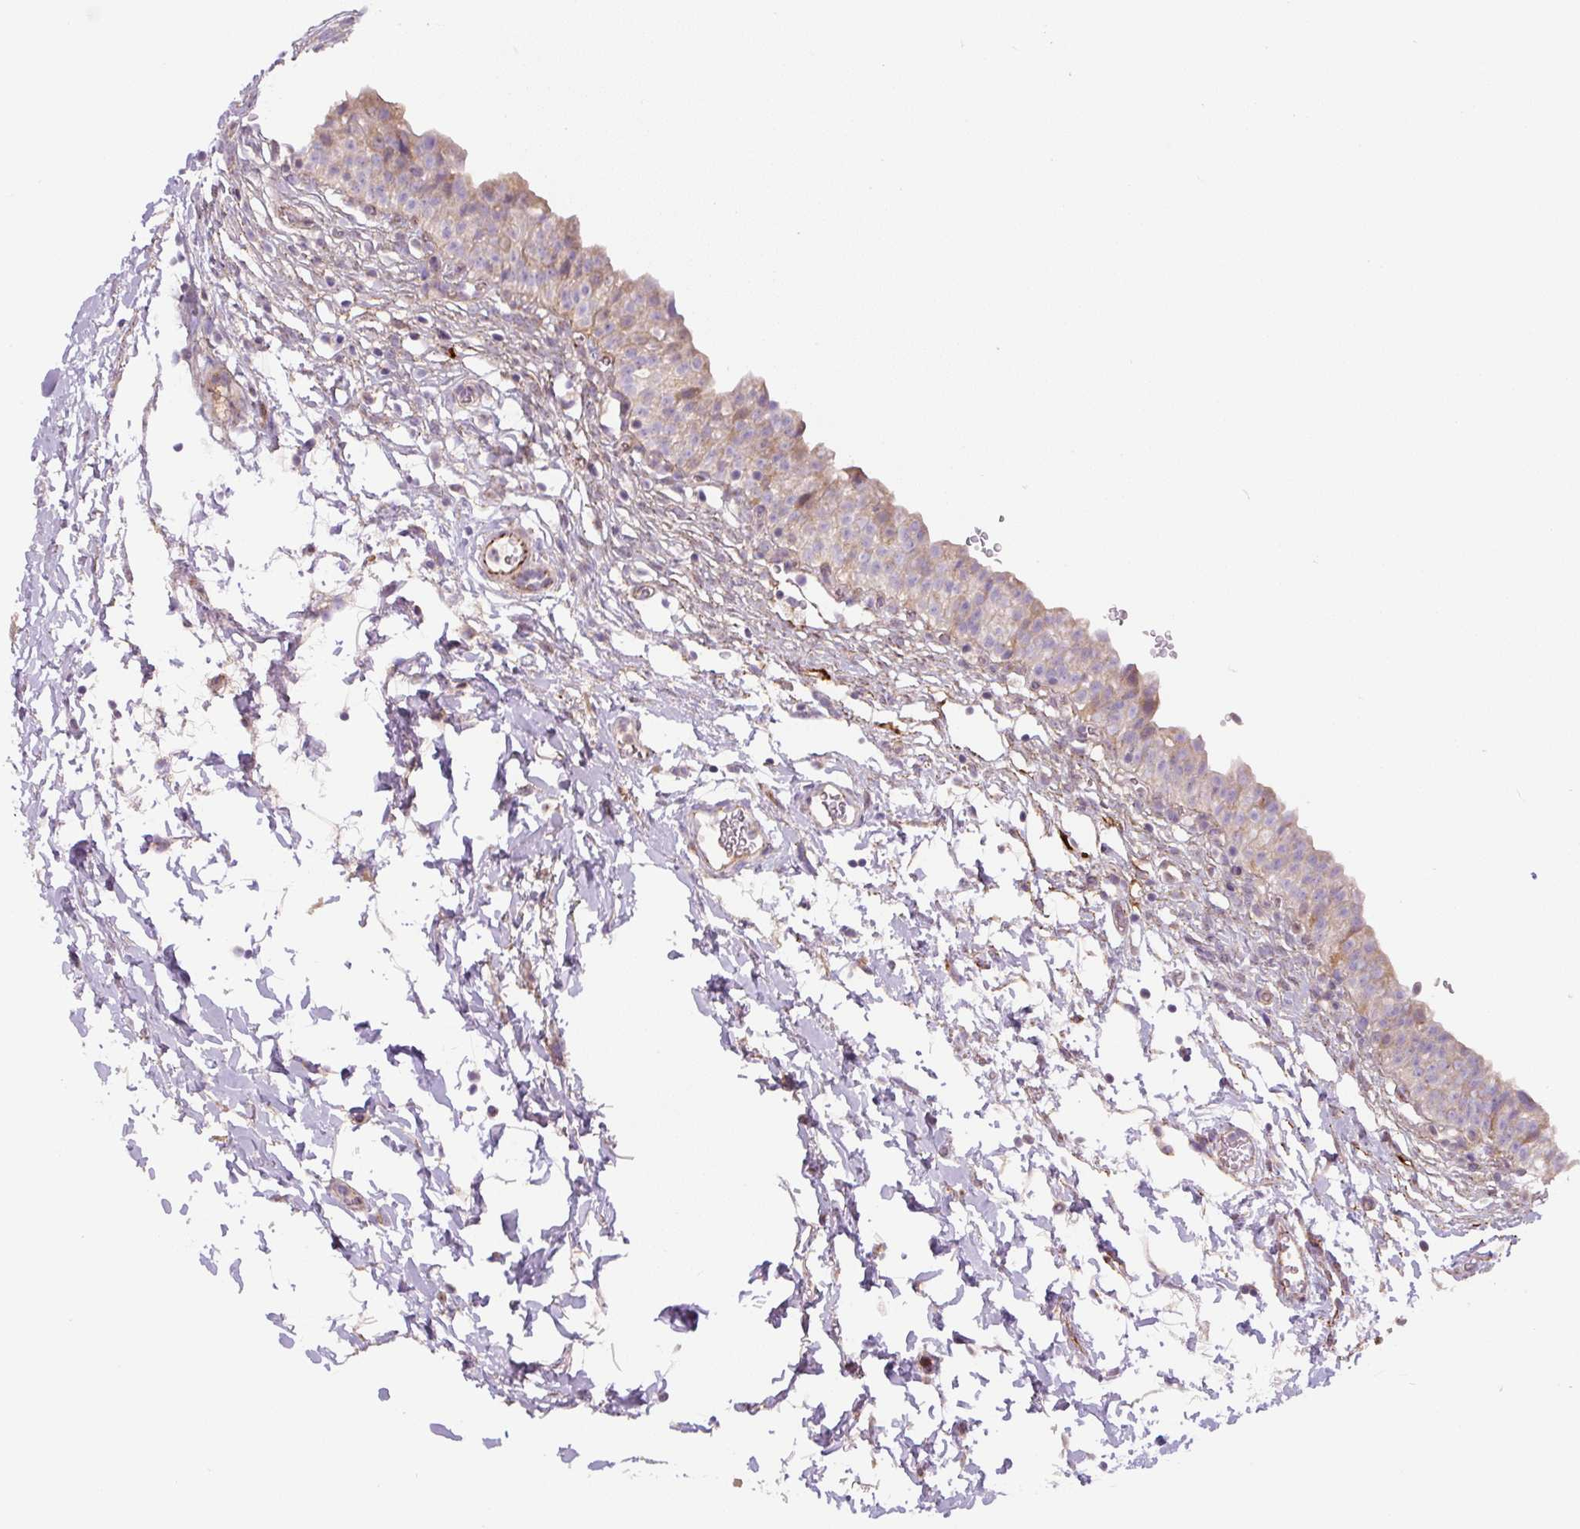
{"staining": {"intensity": "weak", "quantity": "<25%", "location": "cytoplasmic/membranous"}, "tissue": "urinary bladder", "cell_type": "Urothelial cells", "image_type": "normal", "snomed": [{"axis": "morphology", "description": "Normal tissue, NOS"}, {"axis": "topography", "description": "Urinary bladder"}, {"axis": "topography", "description": "Peripheral nerve tissue"}], "caption": "Immunohistochemistry (IHC) image of unremarkable urinary bladder: human urinary bladder stained with DAB (3,3'-diaminobenzidine) demonstrates no significant protein positivity in urothelial cells. Brightfield microscopy of immunohistochemistry (IHC) stained with DAB (3,3'-diaminobenzidine) (brown) and hematoxylin (blue), captured at high magnification.", "gene": "CCNI2", "patient": {"sex": "male", "age": 55}}